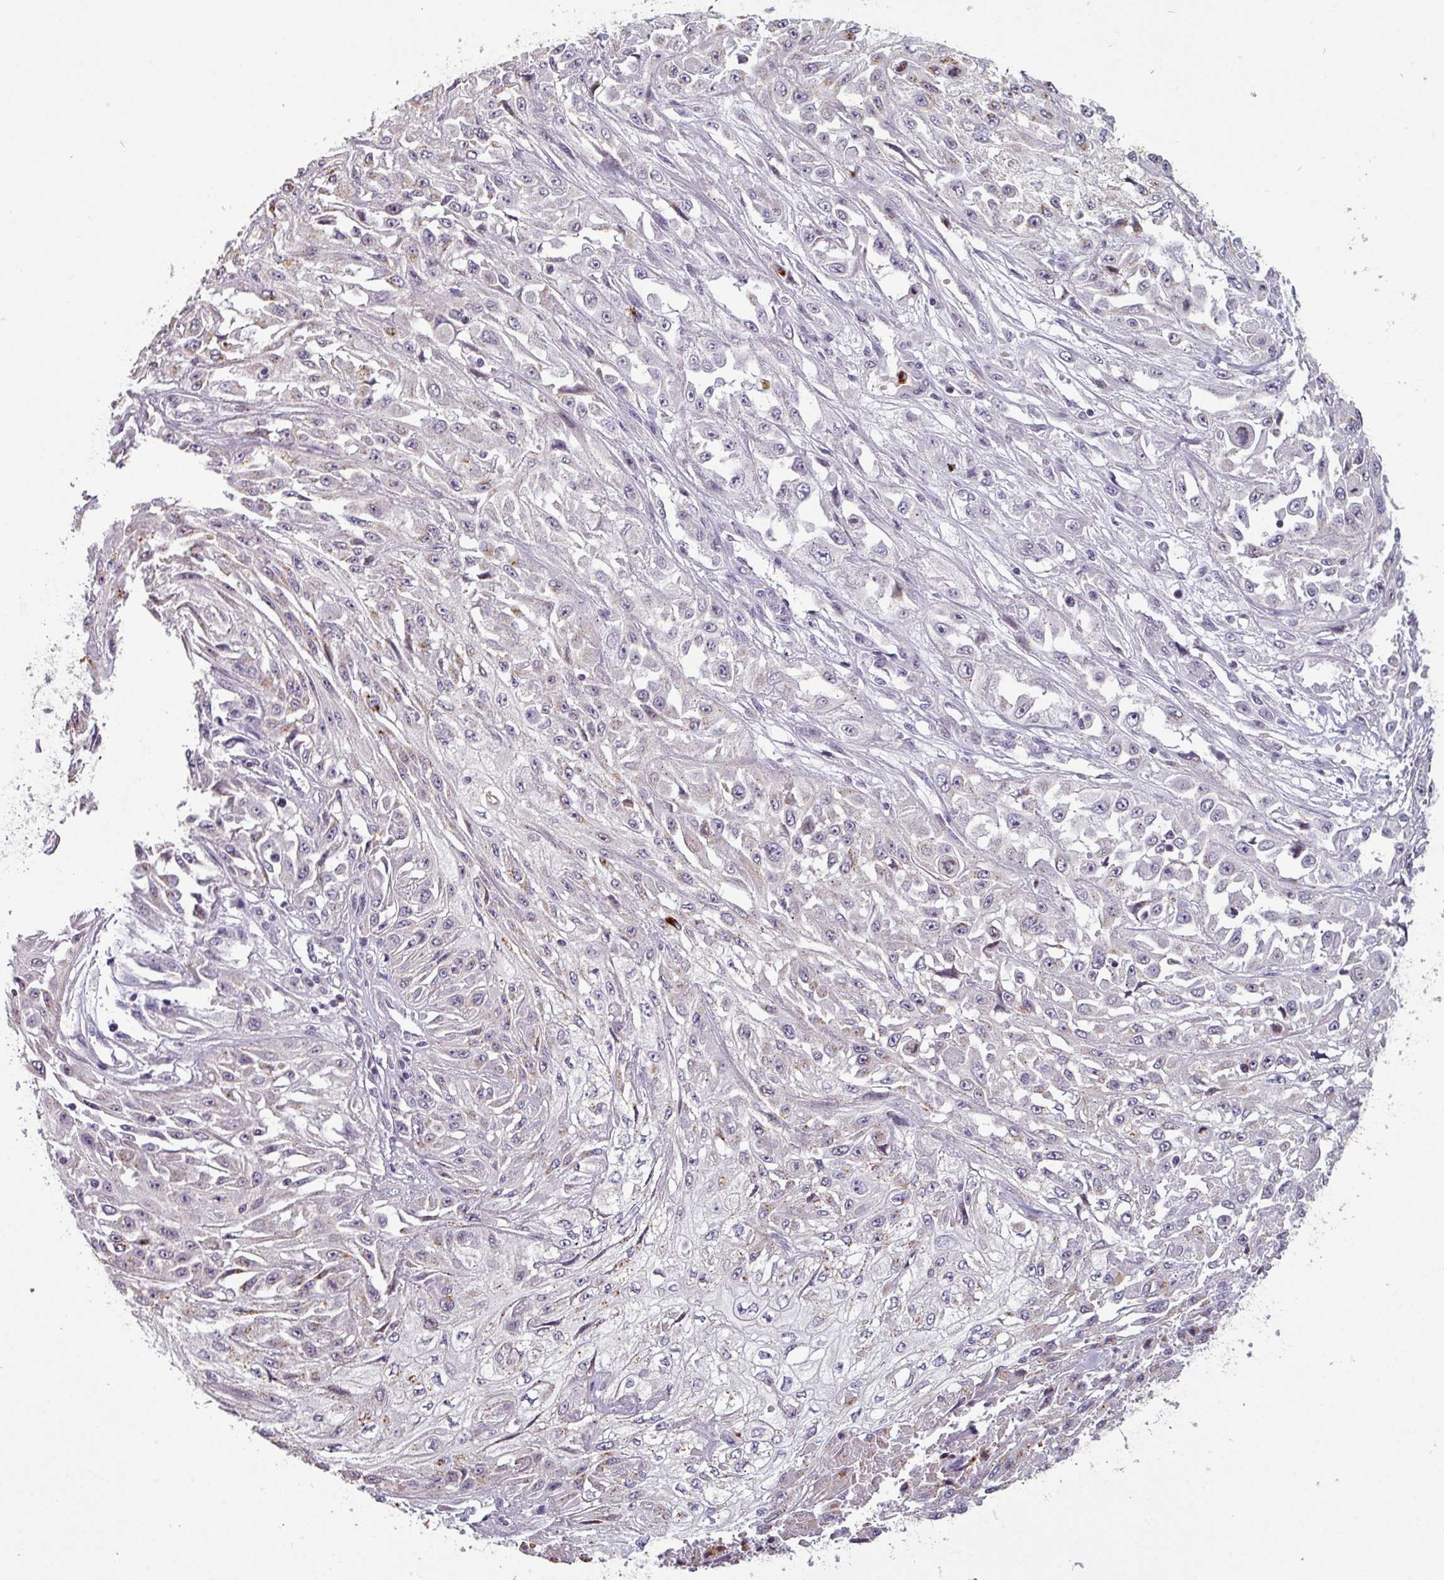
{"staining": {"intensity": "weak", "quantity": "<25%", "location": "cytoplasmic/membranous"}, "tissue": "skin cancer", "cell_type": "Tumor cells", "image_type": "cancer", "snomed": [{"axis": "morphology", "description": "Squamous cell carcinoma, NOS"}, {"axis": "morphology", "description": "Squamous cell carcinoma, metastatic, NOS"}, {"axis": "topography", "description": "Skin"}, {"axis": "topography", "description": "Lymph node"}], "caption": "Micrograph shows no protein expression in tumor cells of squamous cell carcinoma (skin) tissue.", "gene": "TMEFF1", "patient": {"sex": "male", "age": 75}}